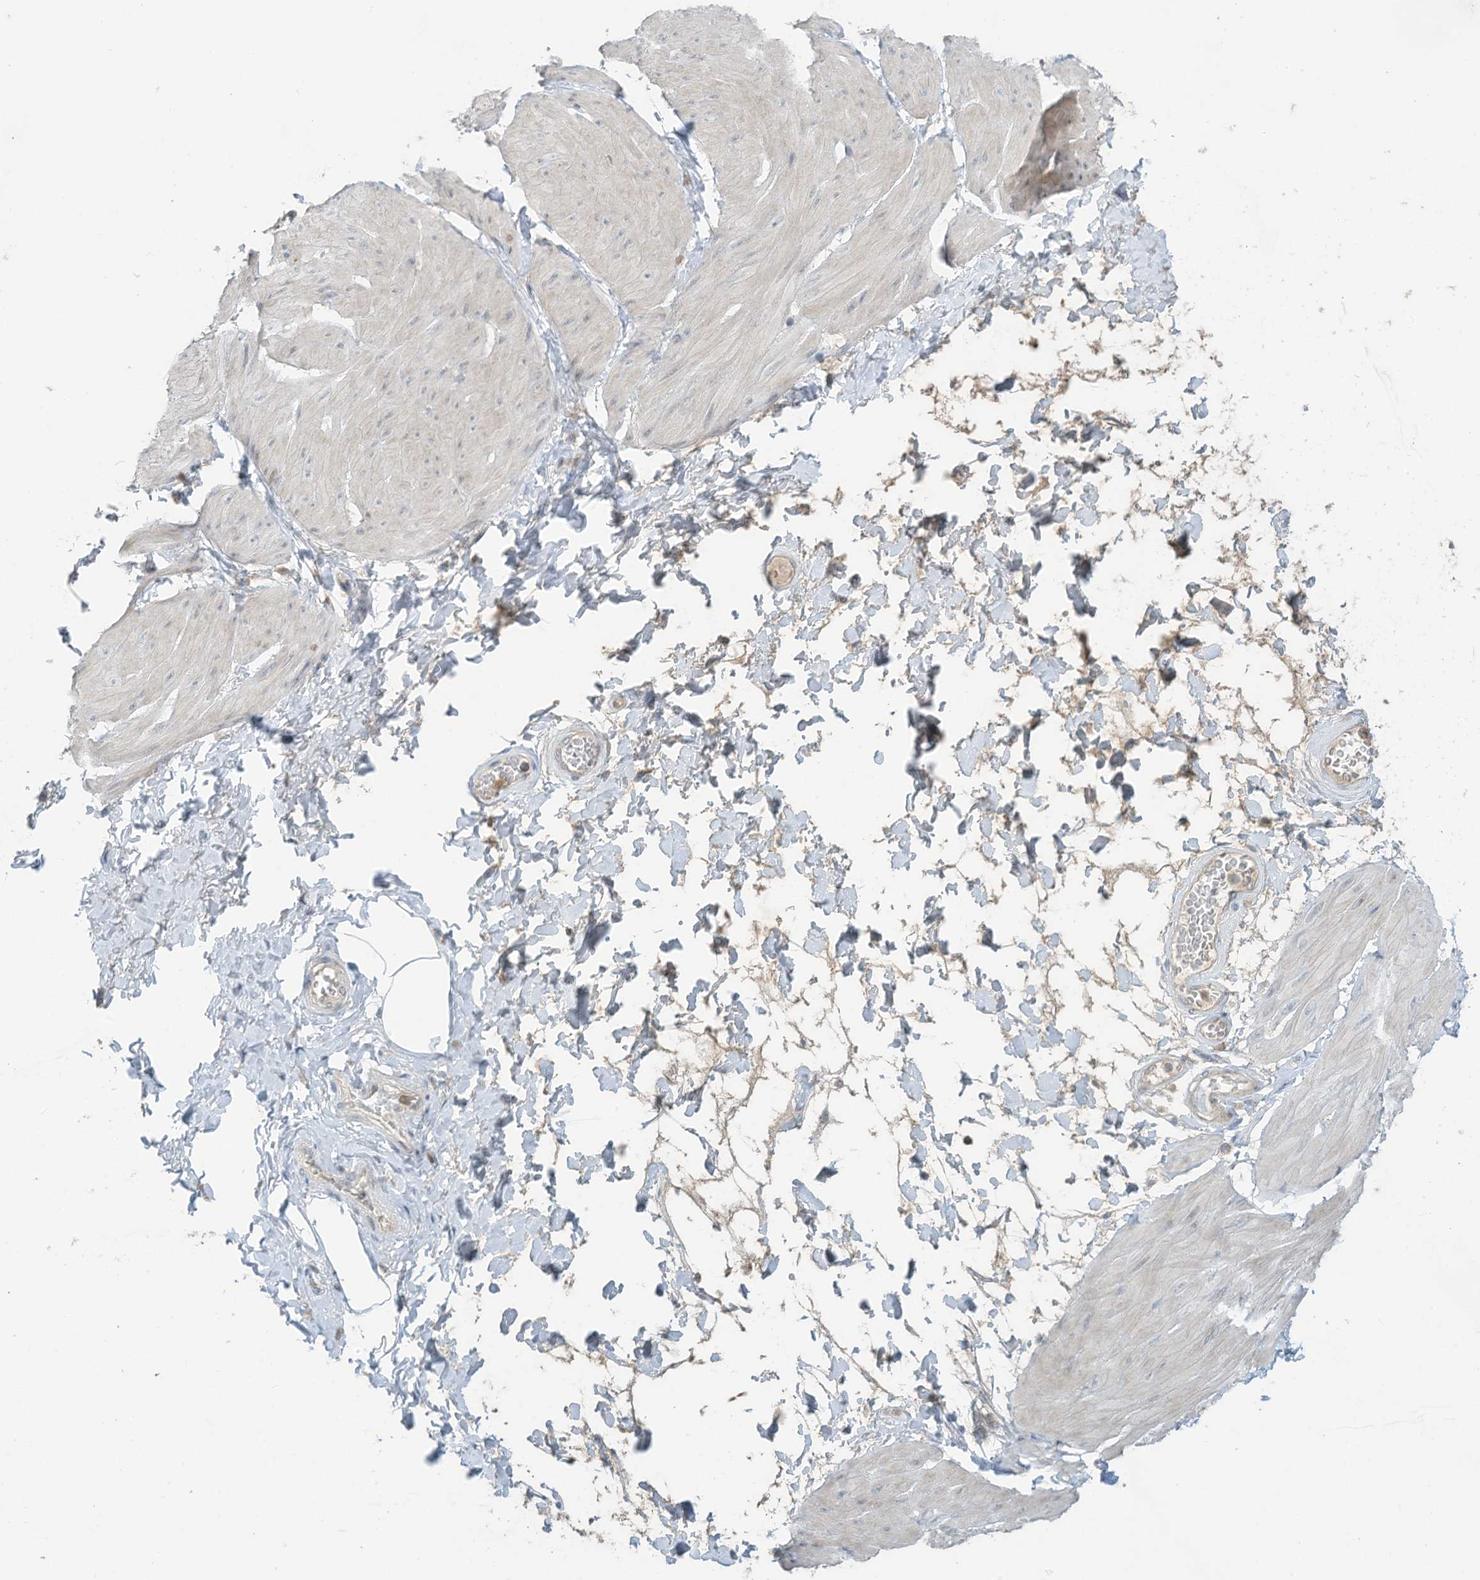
{"staining": {"intensity": "negative", "quantity": "none", "location": "none"}, "tissue": "smooth muscle", "cell_type": "Smooth muscle cells", "image_type": "normal", "snomed": [{"axis": "morphology", "description": "Urothelial carcinoma, High grade"}, {"axis": "topography", "description": "Urinary bladder"}], "caption": "An immunohistochemistry (IHC) image of normal smooth muscle is shown. There is no staining in smooth muscle cells of smooth muscle.", "gene": "PARVG", "patient": {"sex": "male", "age": 46}}